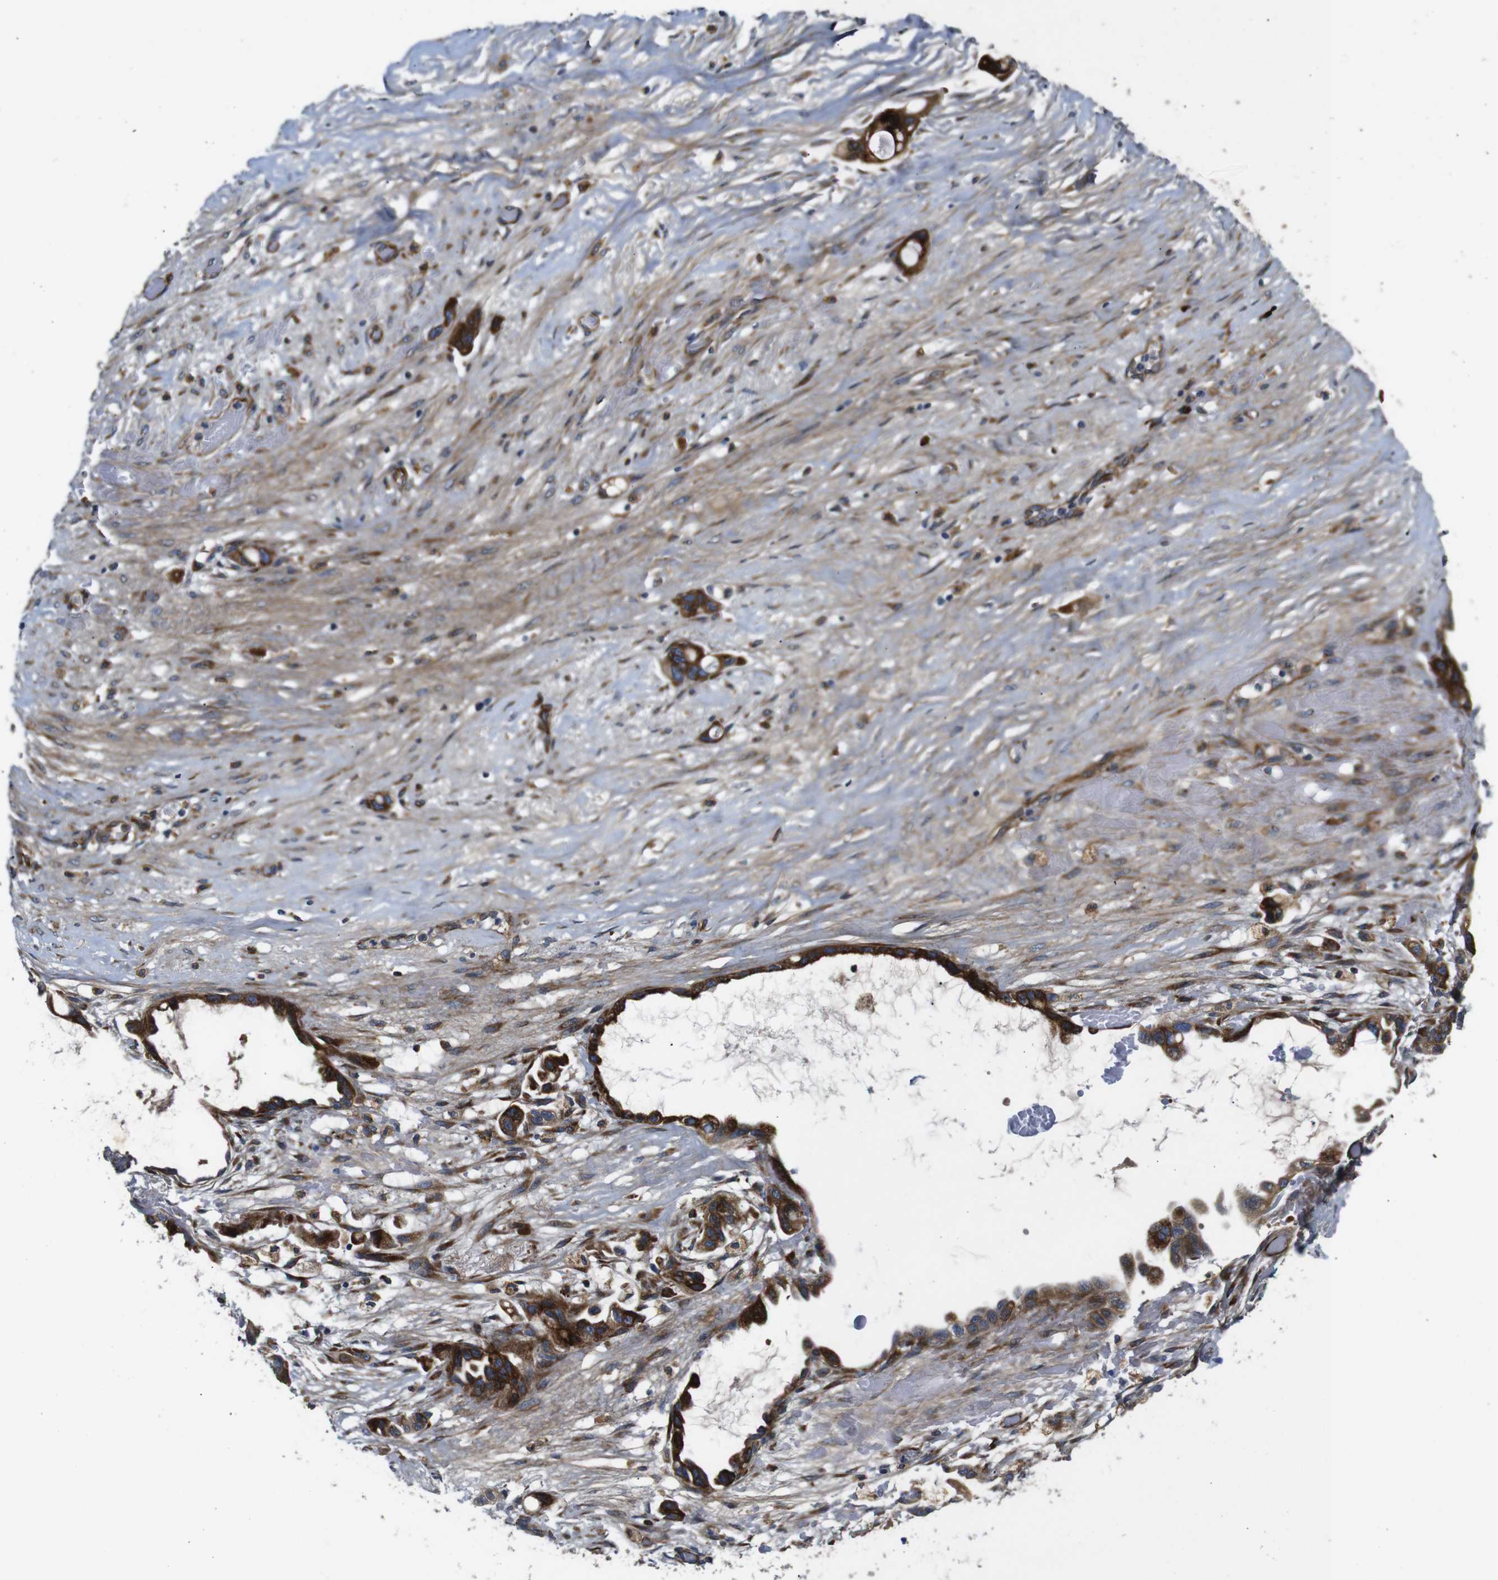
{"staining": {"intensity": "strong", "quantity": ">75%", "location": "cytoplasmic/membranous"}, "tissue": "liver cancer", "cell_type": "Tumor cells", "image_type": "cancer", "snomed": [{"axis": "morphology", "description": "Cholangiocarcinoma"}, {"axis": "topography", "description": "Liver"}], "caption": "Brown immunohistochemical staining in human liver cancer demonstrates strong cytoplasmic/membranous staining in approximately >75% of tumor cells. (Brightfield microscopy of DAB IHC at high magnification).", "gene": "UBE2G2", "patient": {"sex": "female", "age": 65}}